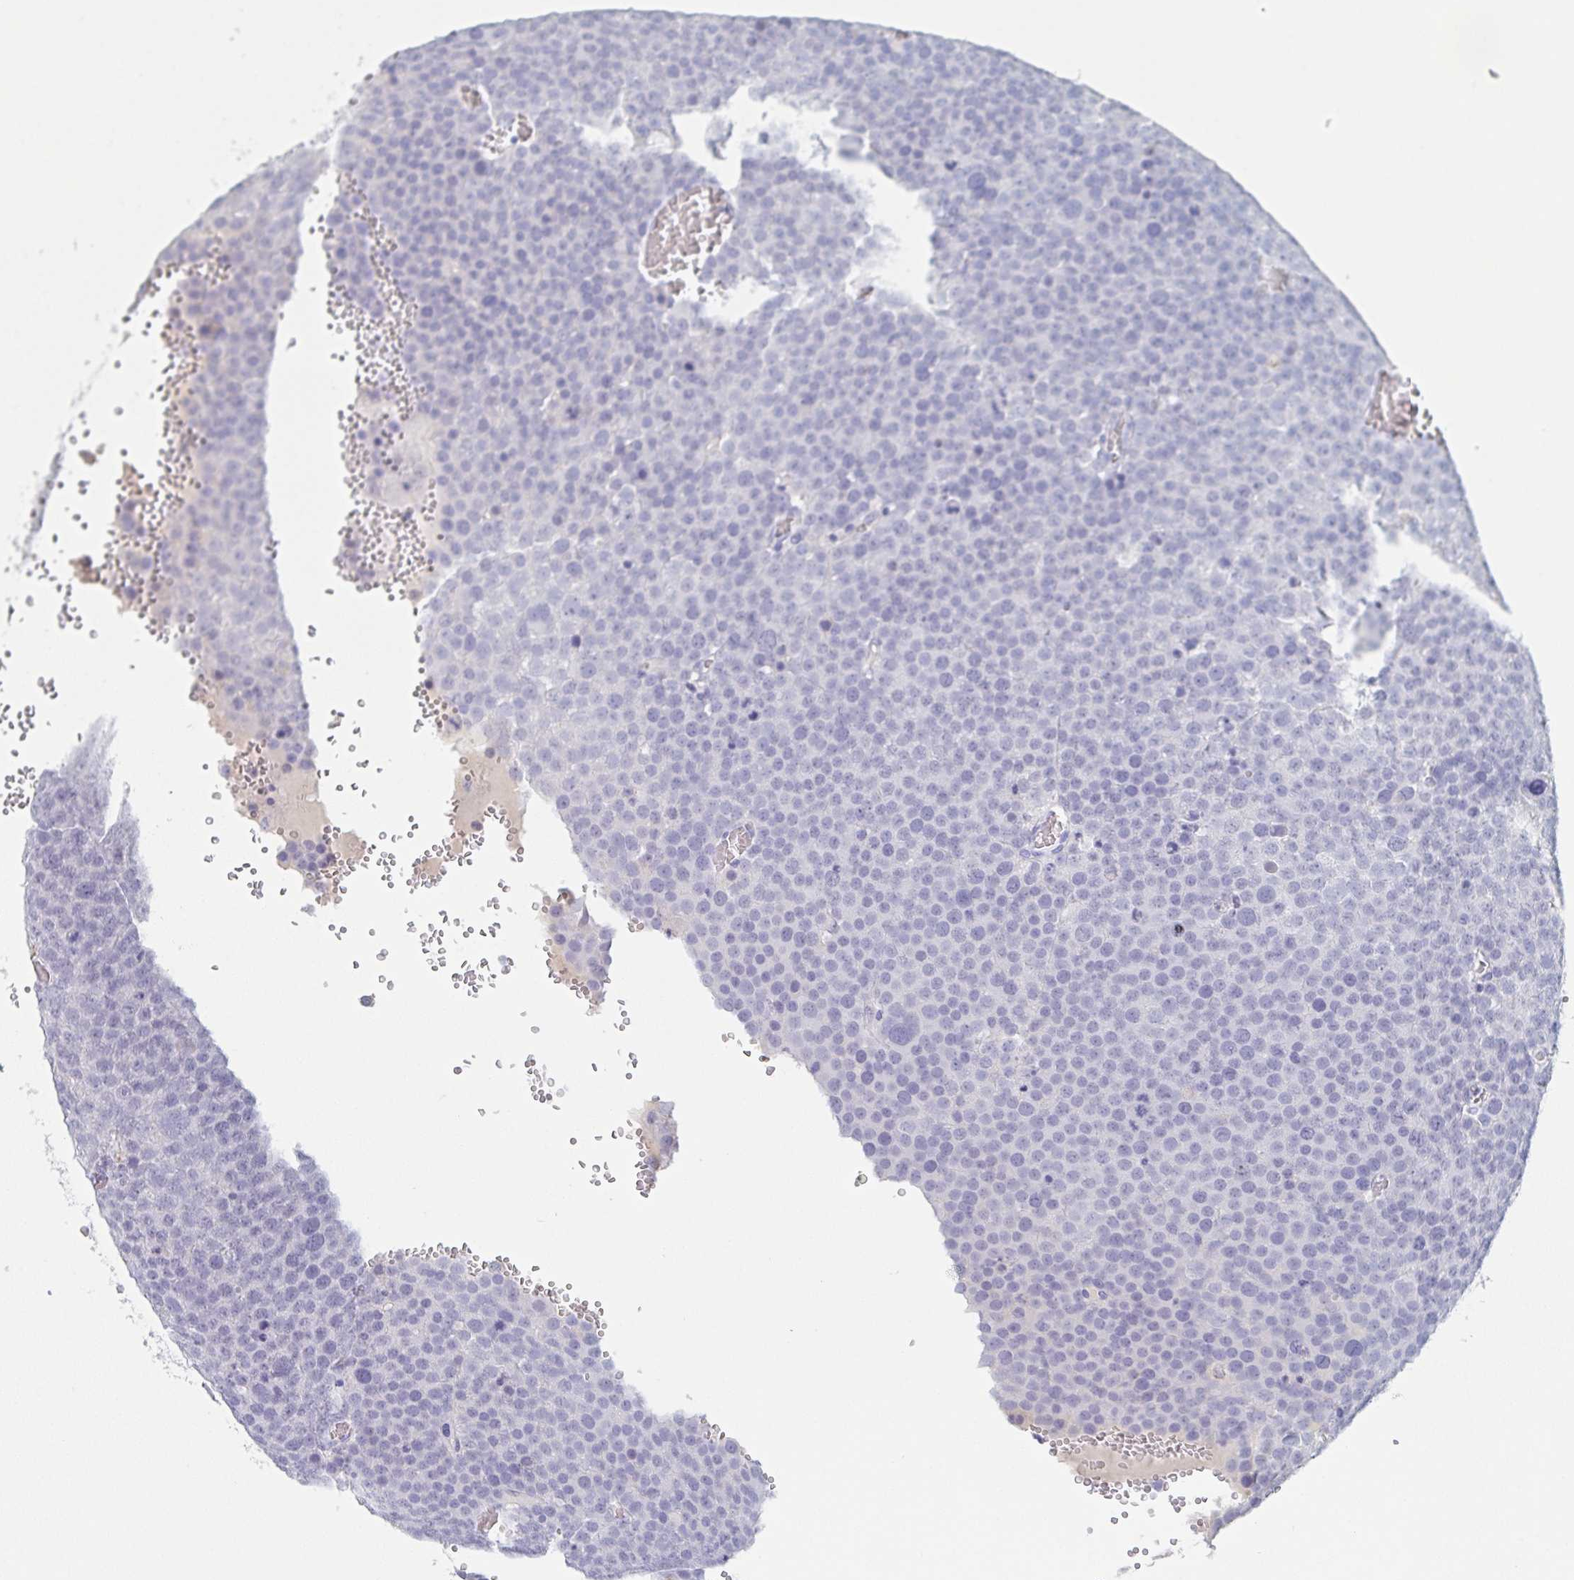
{"staining": {"intensity": "negative", "quantity": "none", "location": "none"}, "tissue": "testis cancer", "cell_type": "Tumor cells", "image_type": "cancer", "snomed": [{"axis": "morphology", "description": "Seminoma, NOS"}, {"axis": "topography", "description": "Testis"}], "caption": "Immunohistochemistry of human testis cancer demonstrates no expression in tumor cells.", "gene": "ITLN1", "patient": {"sex": "male", "age": 71}}